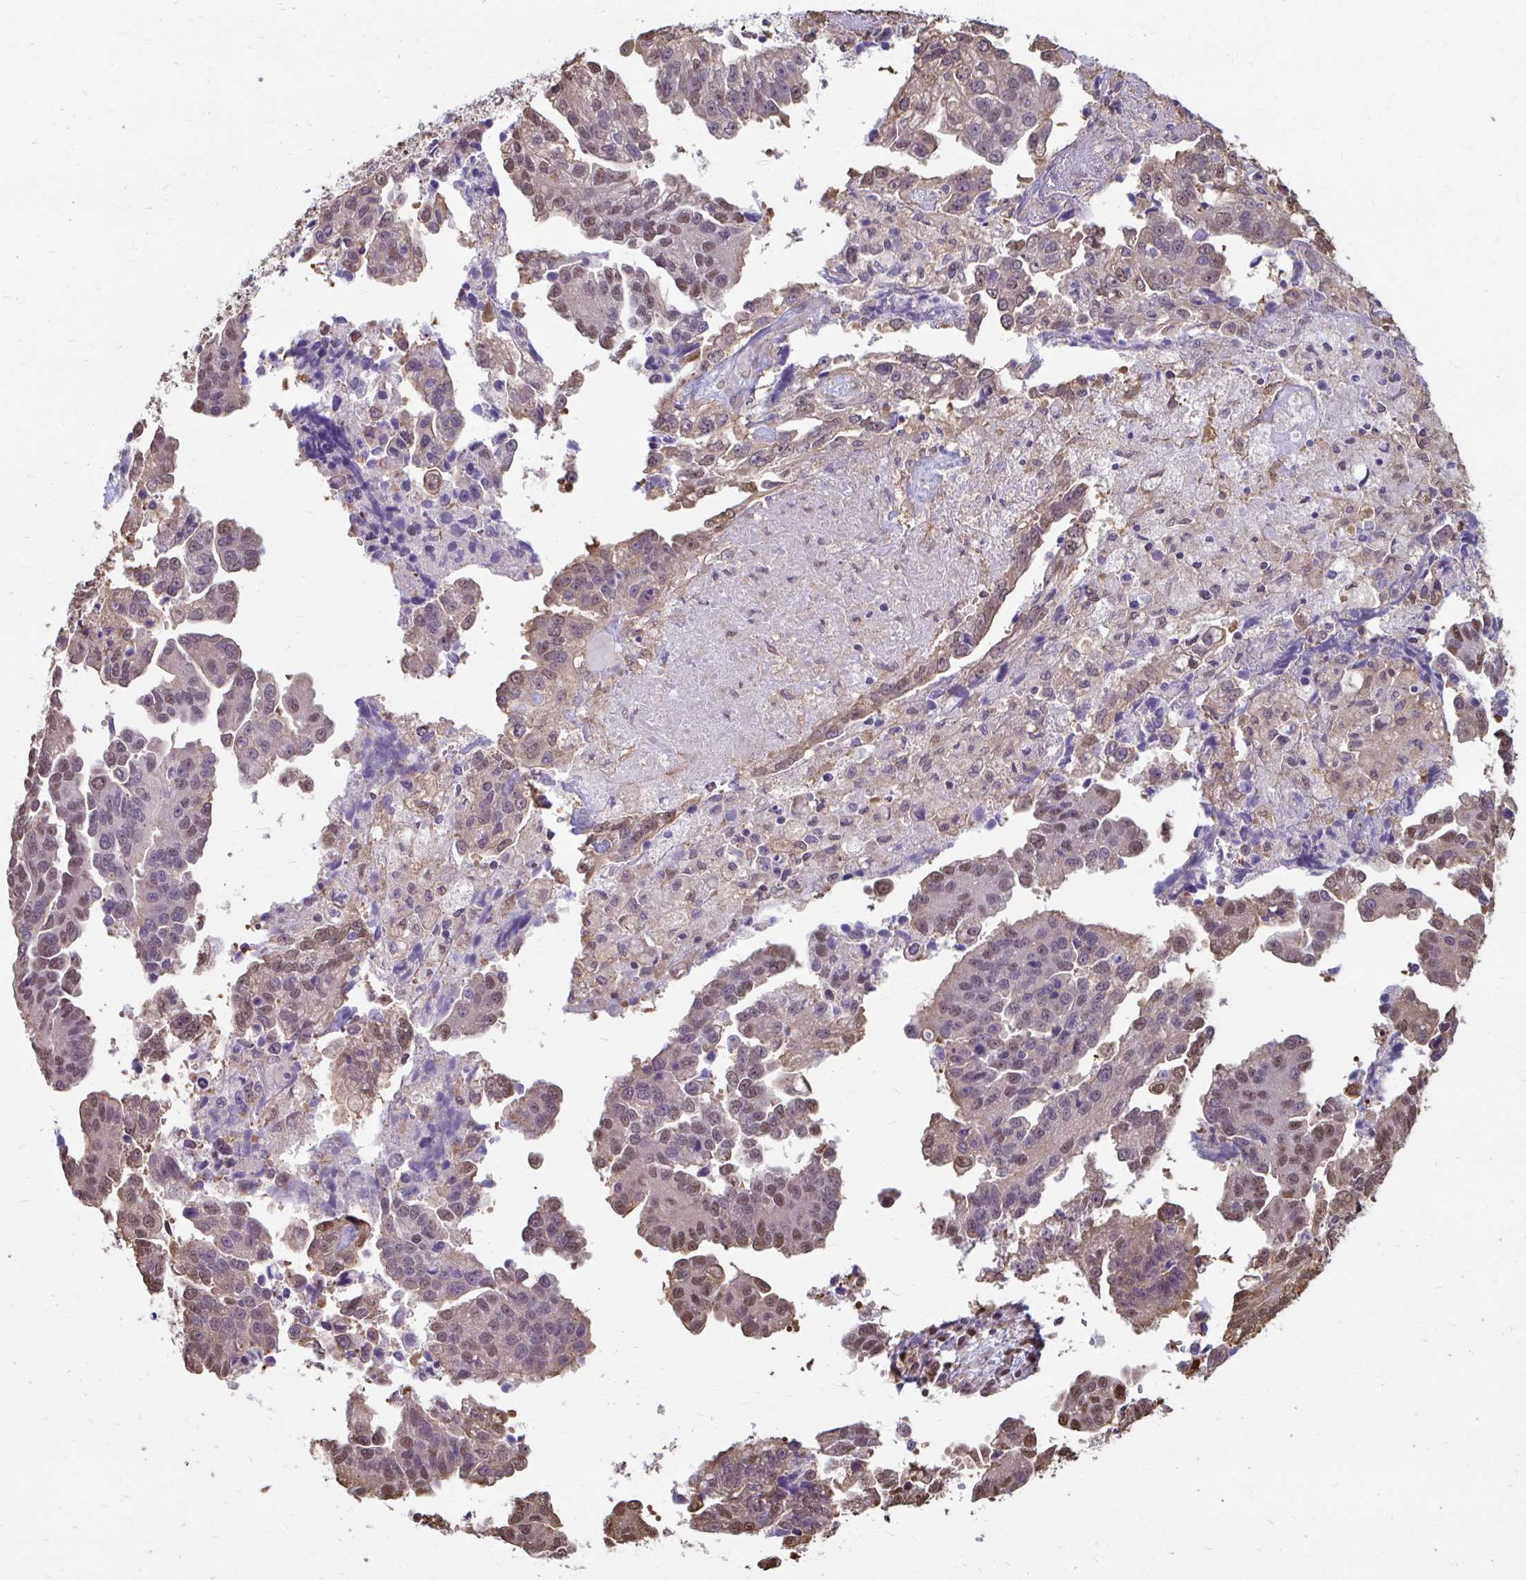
{"staining": {"intensity": "moderate", "quantity": "25%-75%", "location": "nuclear"}, "tissue": "ovarian cancer", "cell_type": "Tumor cells", "image_type": "cancer", "snomed": [{"axis": "morphology", "description": "Cystadenocarcinoma, serous, NOS"}, {"axis": "topography", "description": "Ovary"}], "caption": "The histopathology image displays immunohistochemical staining of ovarian cancer. There is moderate nuclear staining is present in about 25%-75% of tumor cells. (brown staining indicates protein expression, while blue staining denotes nuclei).", "gene": "ING4", "patient": {"sex": "female", "age": 75}}